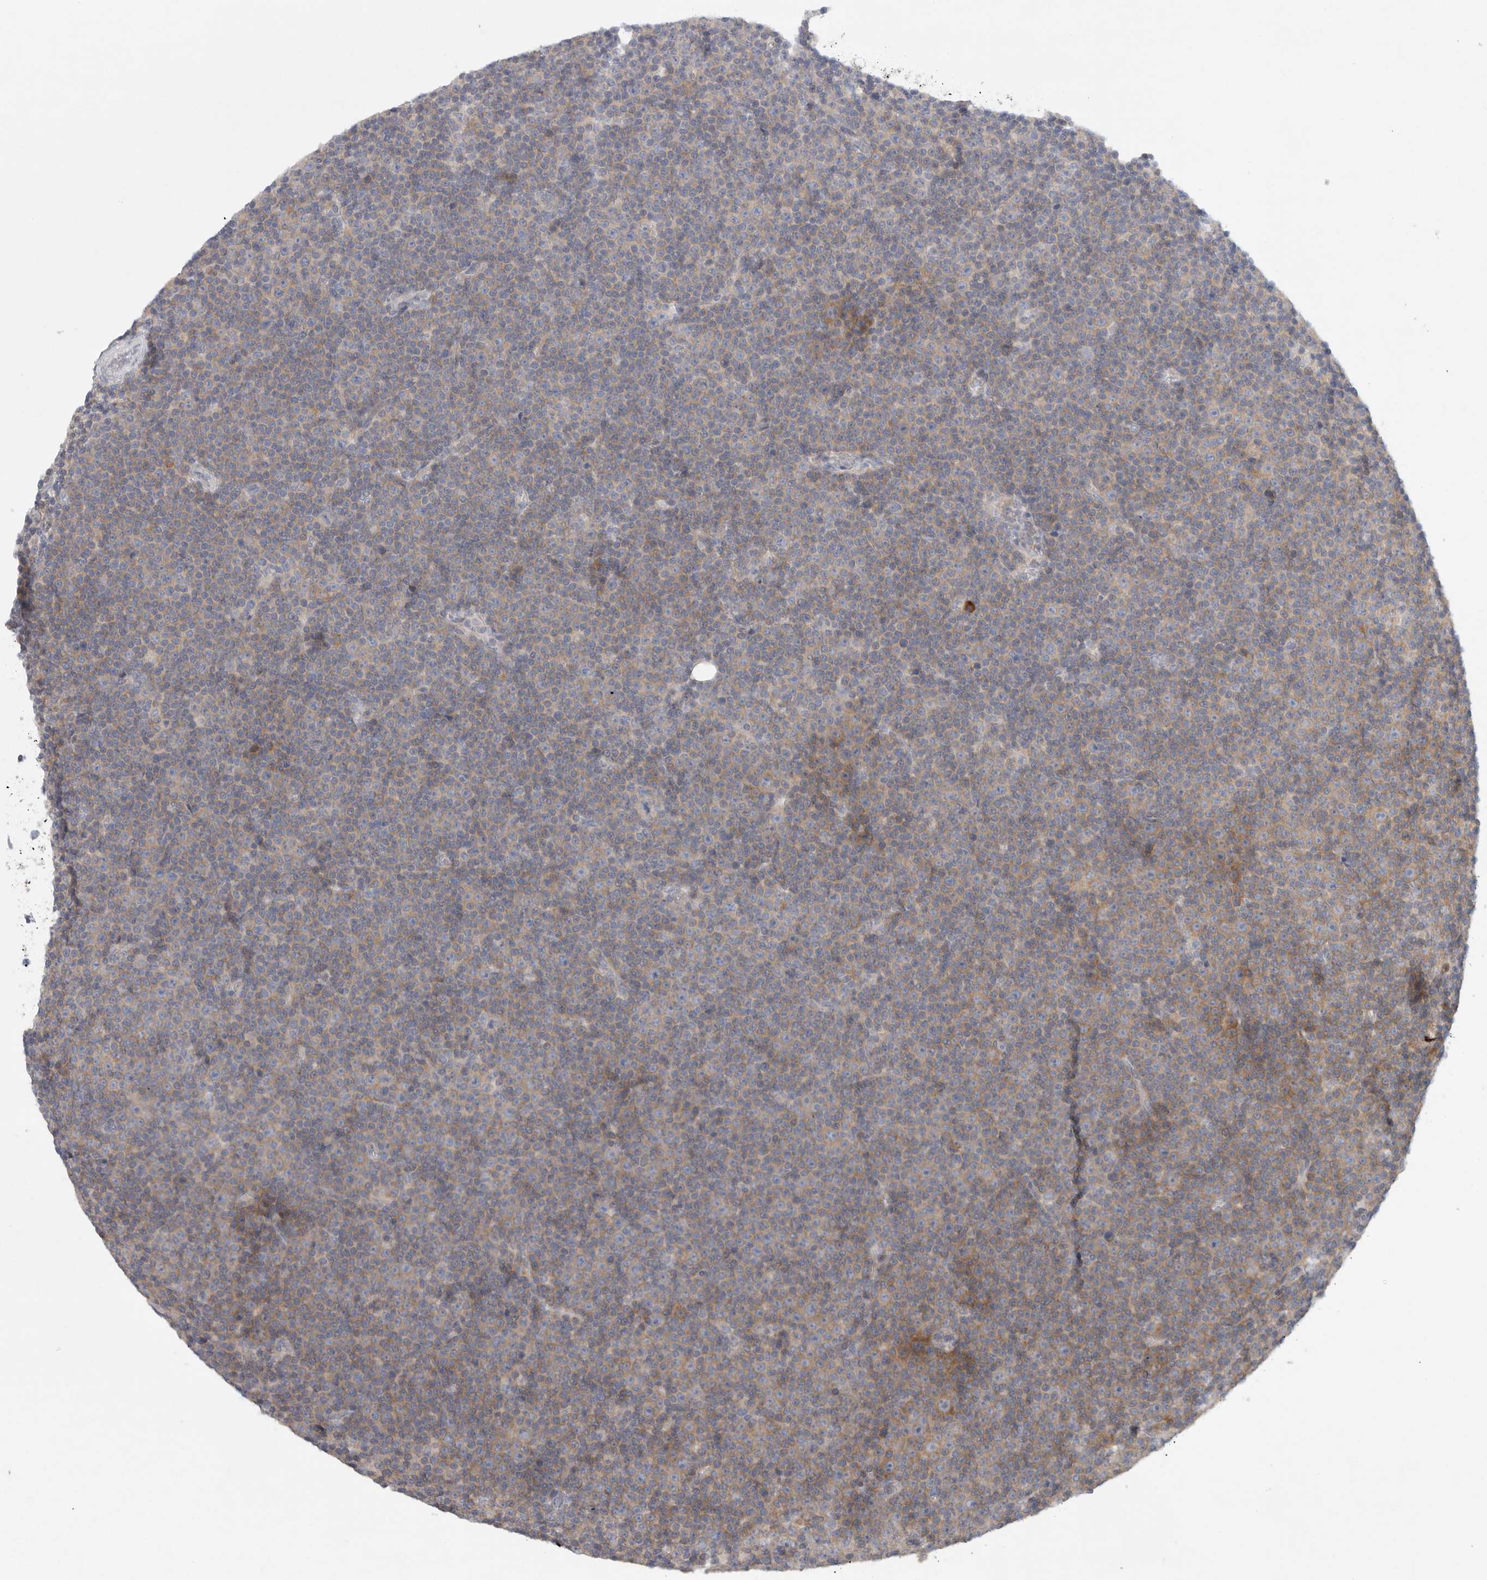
{"staining": {"intensity": "moderate", "quantity": "<25%", "location": "cytoplasmic/membranous"}, "tissue": "lymphoma", "cell_type": "Tumor cells", "image_type": "cancer", "snomed": [{"axis": "morphology", "description": "Malignant lymphoma, non-Hodgkin's type, Low grade"}, {"axis": "topography", "description": "Lymph node"}], "caption": "Tumor cells reveal low levels of moderate cytoplasmic/membranous positivity in approximately <25% of cells in human lymphoma.", "gene": "TMEM69", "patient": {"sex": "female", "age": 67}}